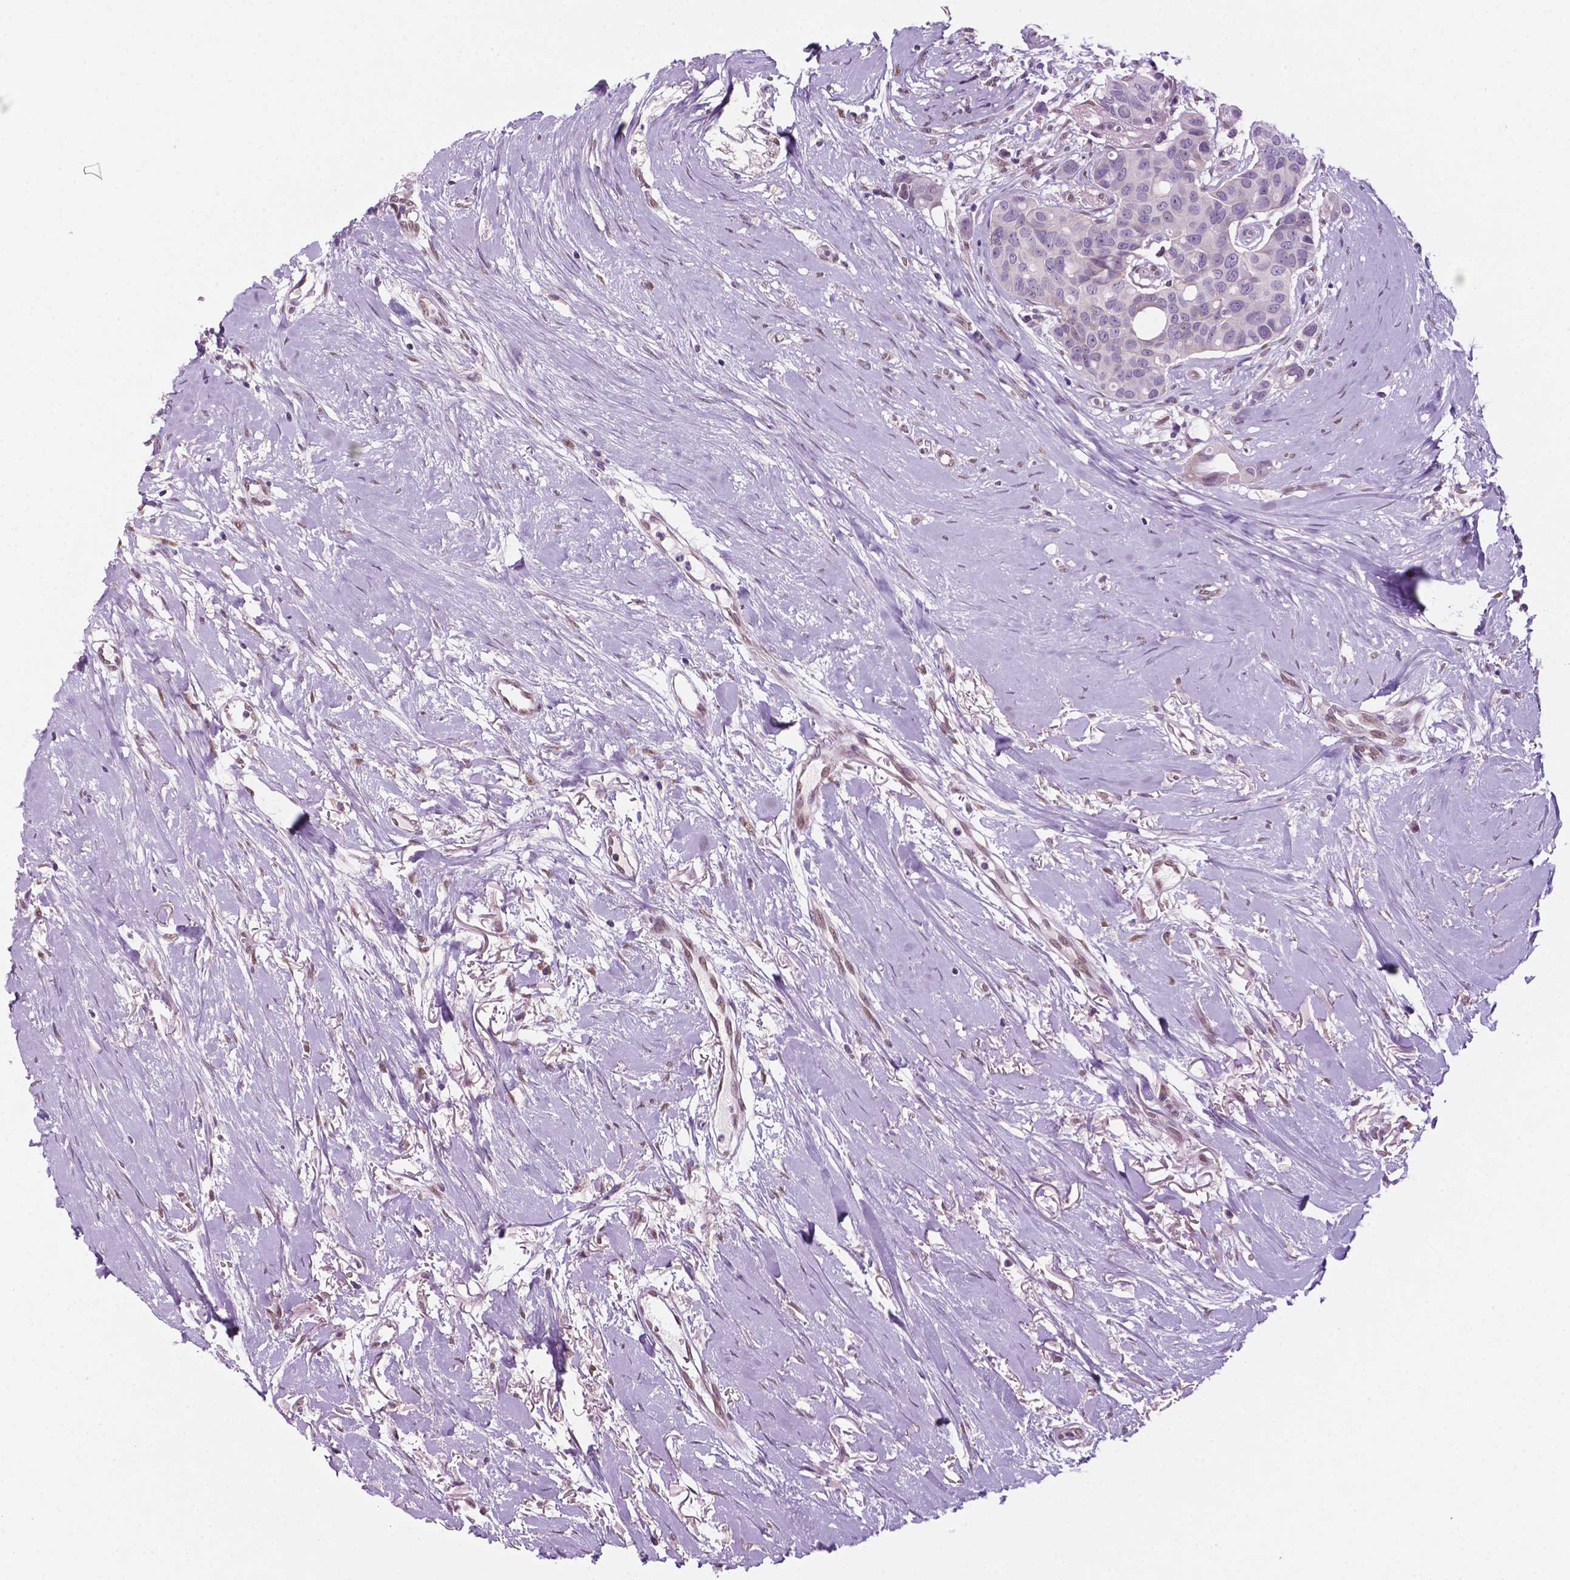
{"staining": {"intensity": "negative", "quantity": "none", "location": "none"}, "tissue": "breast cancer", "cell_type": "Tumor cells", "image_type": "cancer", "snomed": [{"axis": "morphology", "description": "Duct carcinoma"}, {"axis": "topography", "description": "Breast"}], "caption": "Human breast cancer stained for a protein using immunohistochemistry exhibits no expression in tumor cells.", "gene": "C18orf21", "patient": {"sex": "female", "age": 54}}